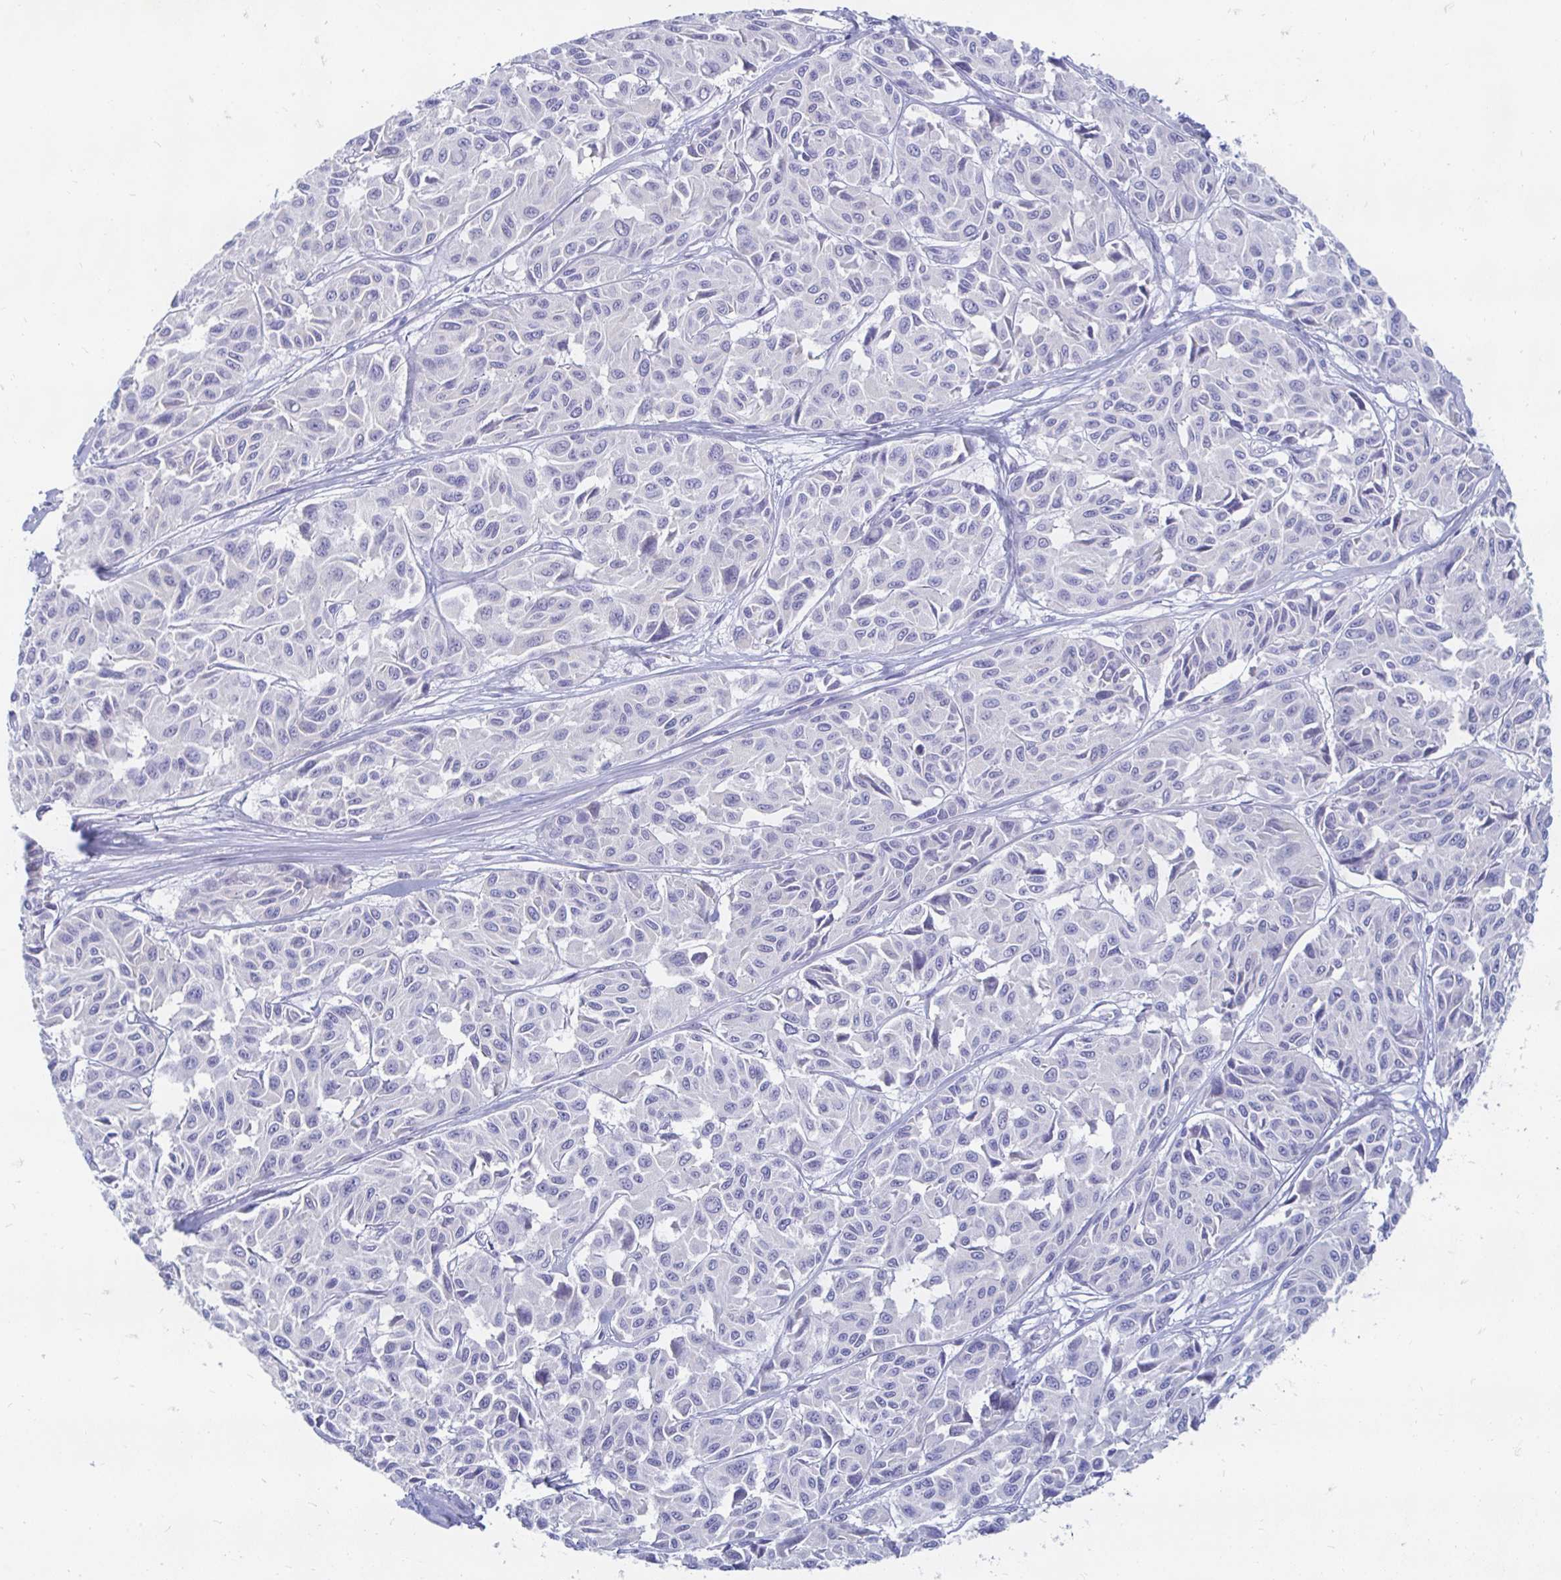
{"staining": {"intensity": "negative", "quantity": "none", "location": "none"}, "tissue": "melanoma", "cell_type": "Tumor cells", "image_type": "cancer", "snomed": [{"axis": "morphology", "description": "Malignant melanoma, NOS"}, {"axis": "topography", "description": "Skin"}], "caption": "Tumor cells show no significant protein positivity in melanoma. Brightfield microscopy of IHC stained with DAB (3,3'-diaminobenzidine) (brown) and hematoxylin (blue), captured at high magnification.", "gene": "PEG10", "patient": {"sex": "female", "age": 66}}